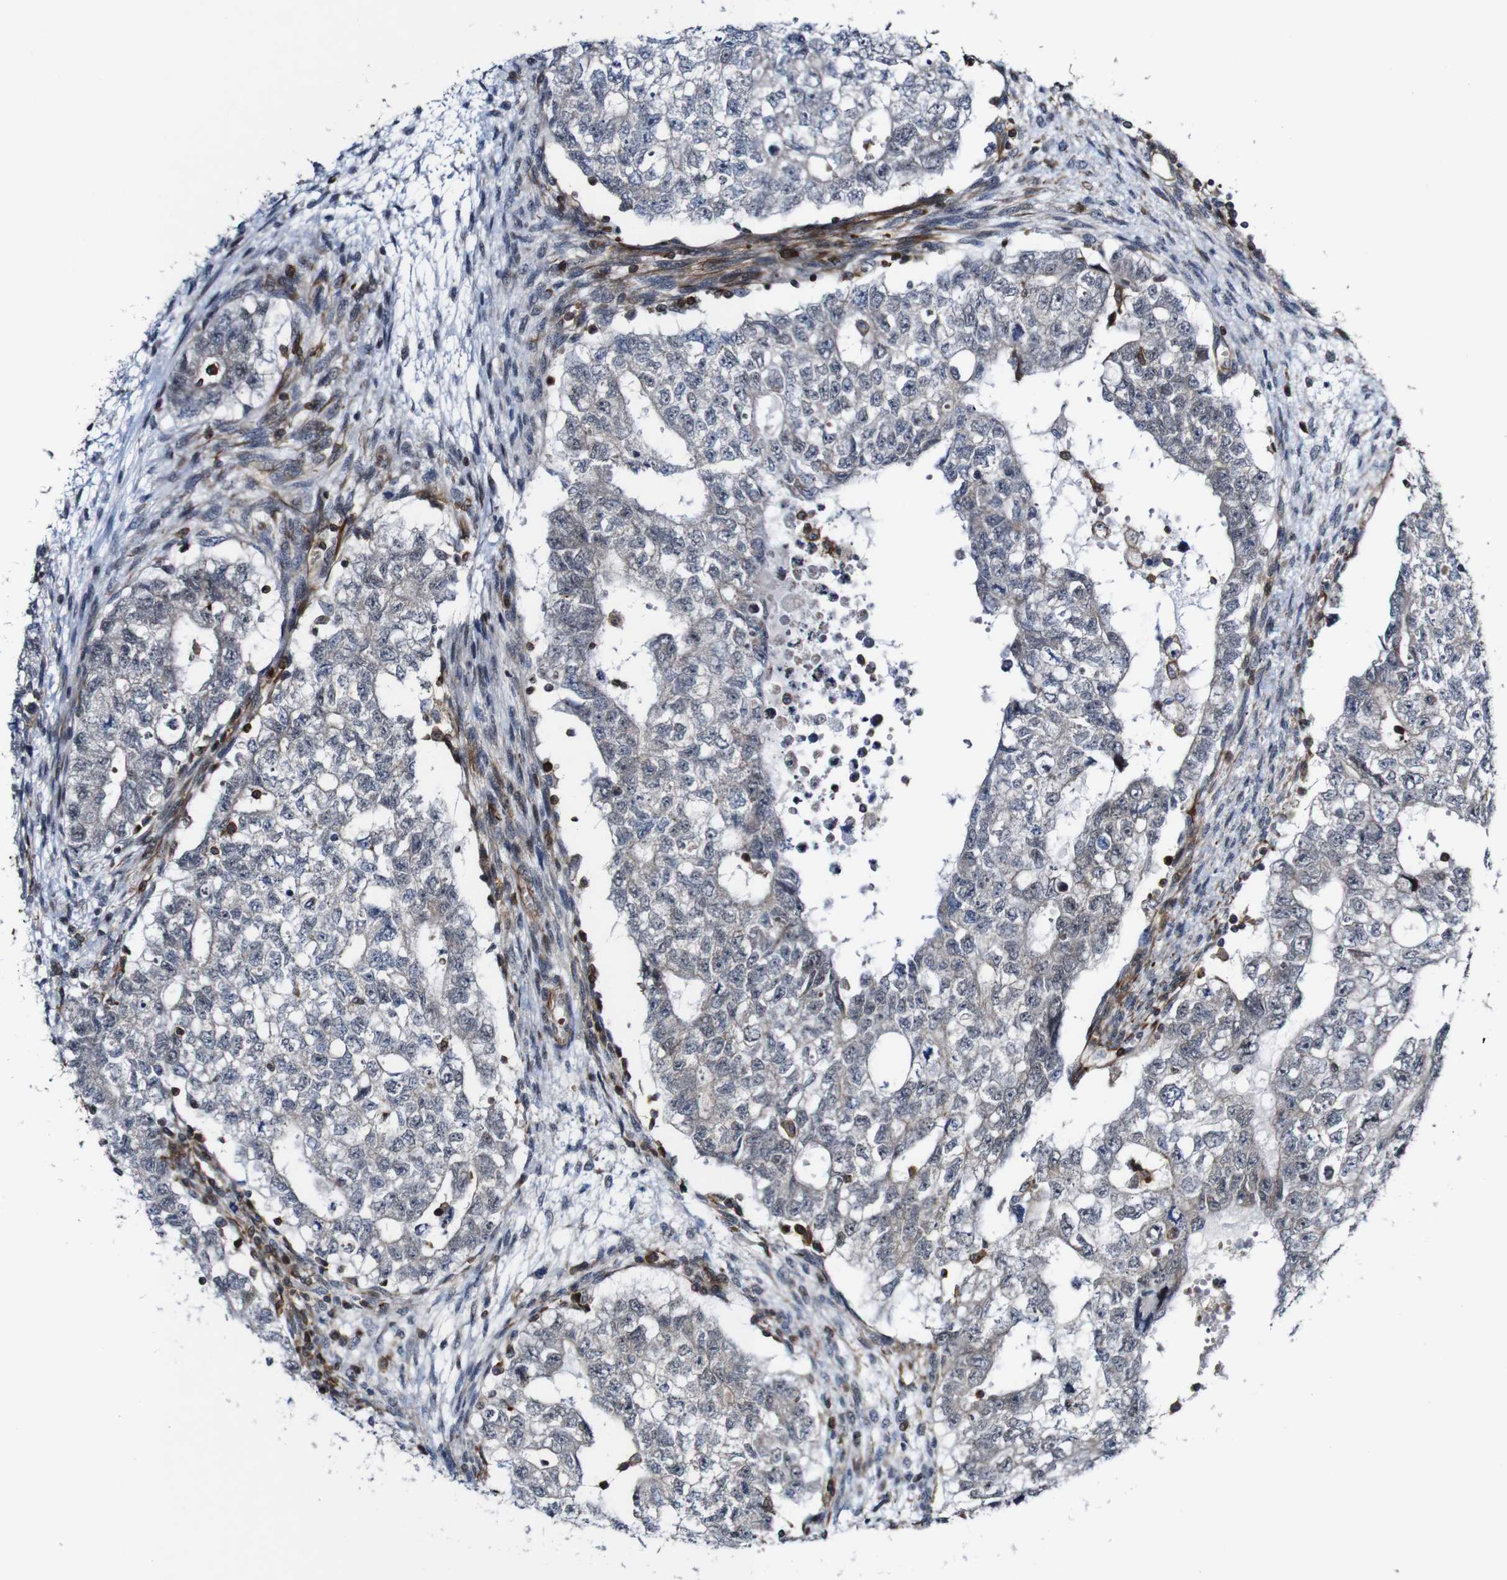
{"staining": {"intensity": "negative", "quantity": "none", "location": "none"}, "tissue": "testis cancer", "cell_type": "Tumor cells", "image_type": "cancer", "snomed": [{"axis": "morphology", "description": "Seminoma, NOS"}, {"axis": "morphology", "description": "Carcinoma, Embryonal, NOS"}, {"axis": "topography", "description": "Testis"}], "caption": "Image shows no protein positivity in tumor cells of embryonal carcinoma (testis) tissue.", "gene": "JAK2", "patient": {"sex": "male", "age": 38}}